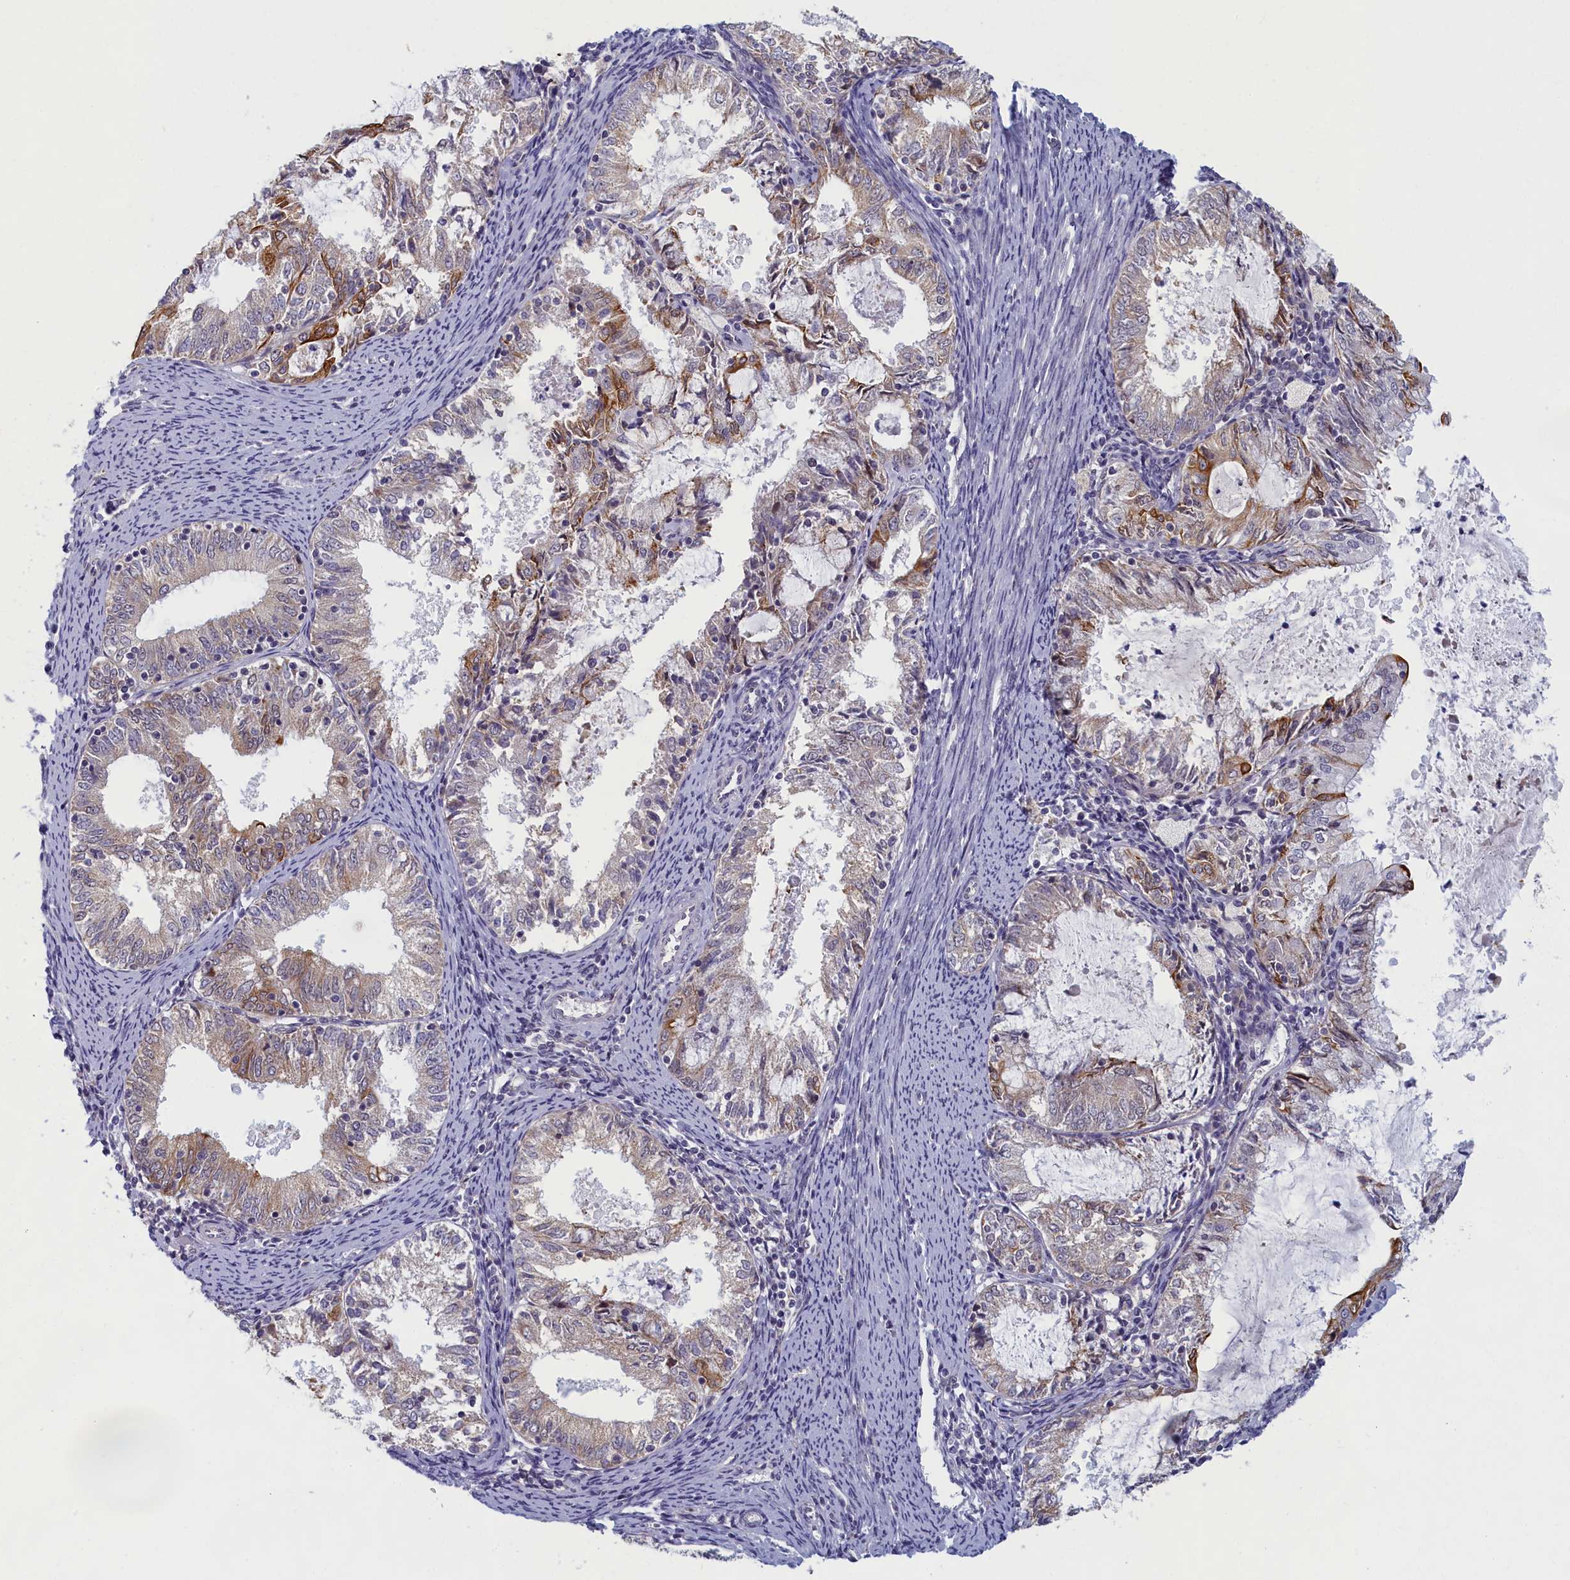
{"staining": {"intensity": "moderate", "quantity": "<25%", "location": "cytoplasmic/membranous"}, "tissue": "endometrial cancer", "cell_type": "Tumor cells", "image_type": "cancer", "snomed": [{"axis": "morphology", "description": "Adenocarcinoma, NOS"}, {"axis": "topography", "description": "Endometrium"}], "caption": "Adenocarcinoma (endometrial) tissue displays moderate cytoplasmic/membranous staining in about <25% of tumor cells, visualized by immunohistochemistry.", "gene": "DNAJC17", "patient": {"sex": "female", "age": 57}}